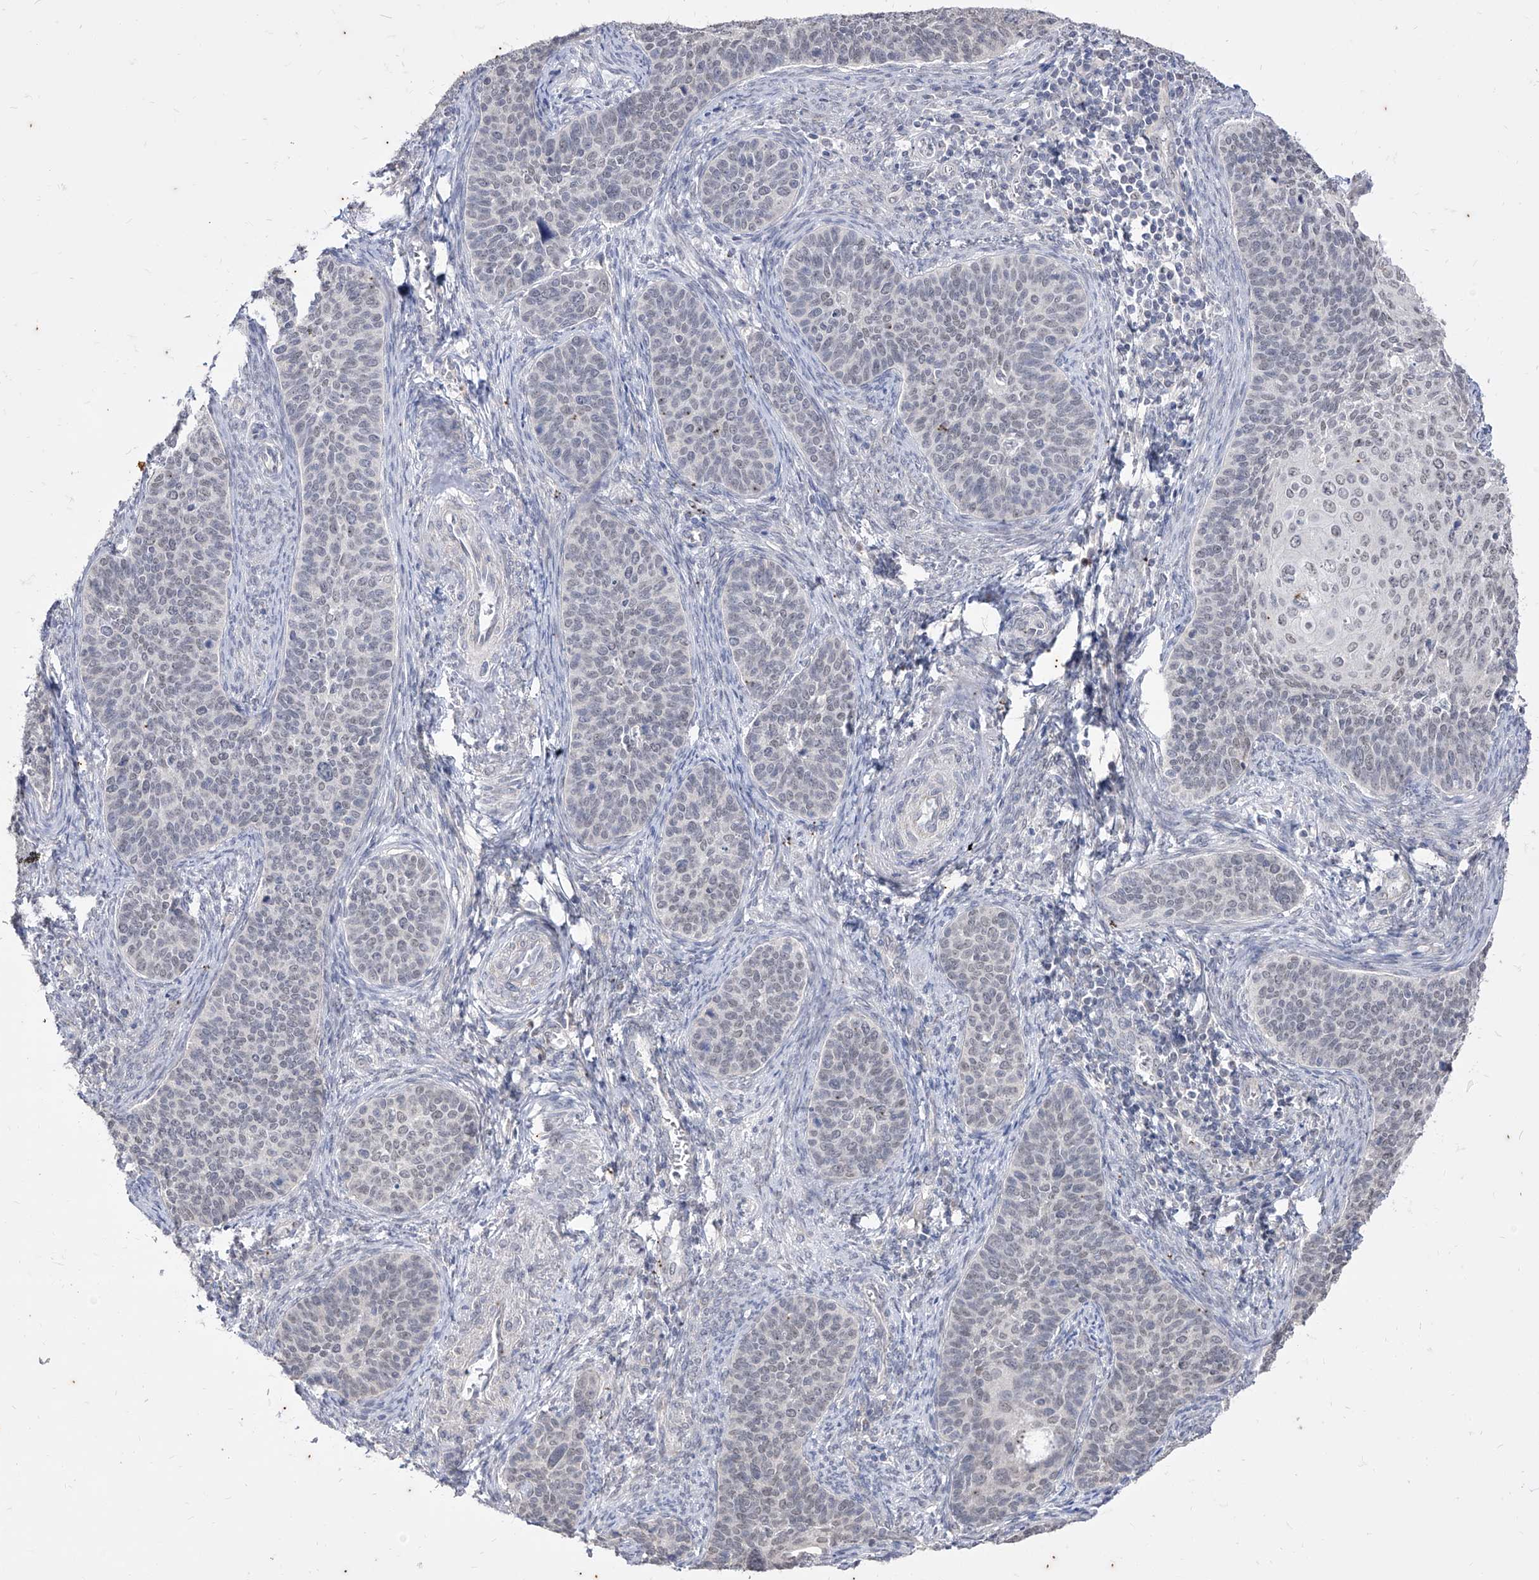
{"staining": {"intensity": "weak", "quantity": "<25%", "location": "nuclear"}, "tissue": "cervical cancer", "cell_type": "Tumor cells", "image_type": "cancer", "snomed": [{"axis": "morphology", "description": "Squamous cell carcinoma, NOS"}, {"axis": "topography", "description": "Cervix"}], "caption": "Immunohistochemical staining of cervical cancer shows no significant positivity in tumor cells. (IHC, brightfield microscopy, high magnification).", "gene": "PHF20L1", "patient": {"sex": "female", "age": 33}}